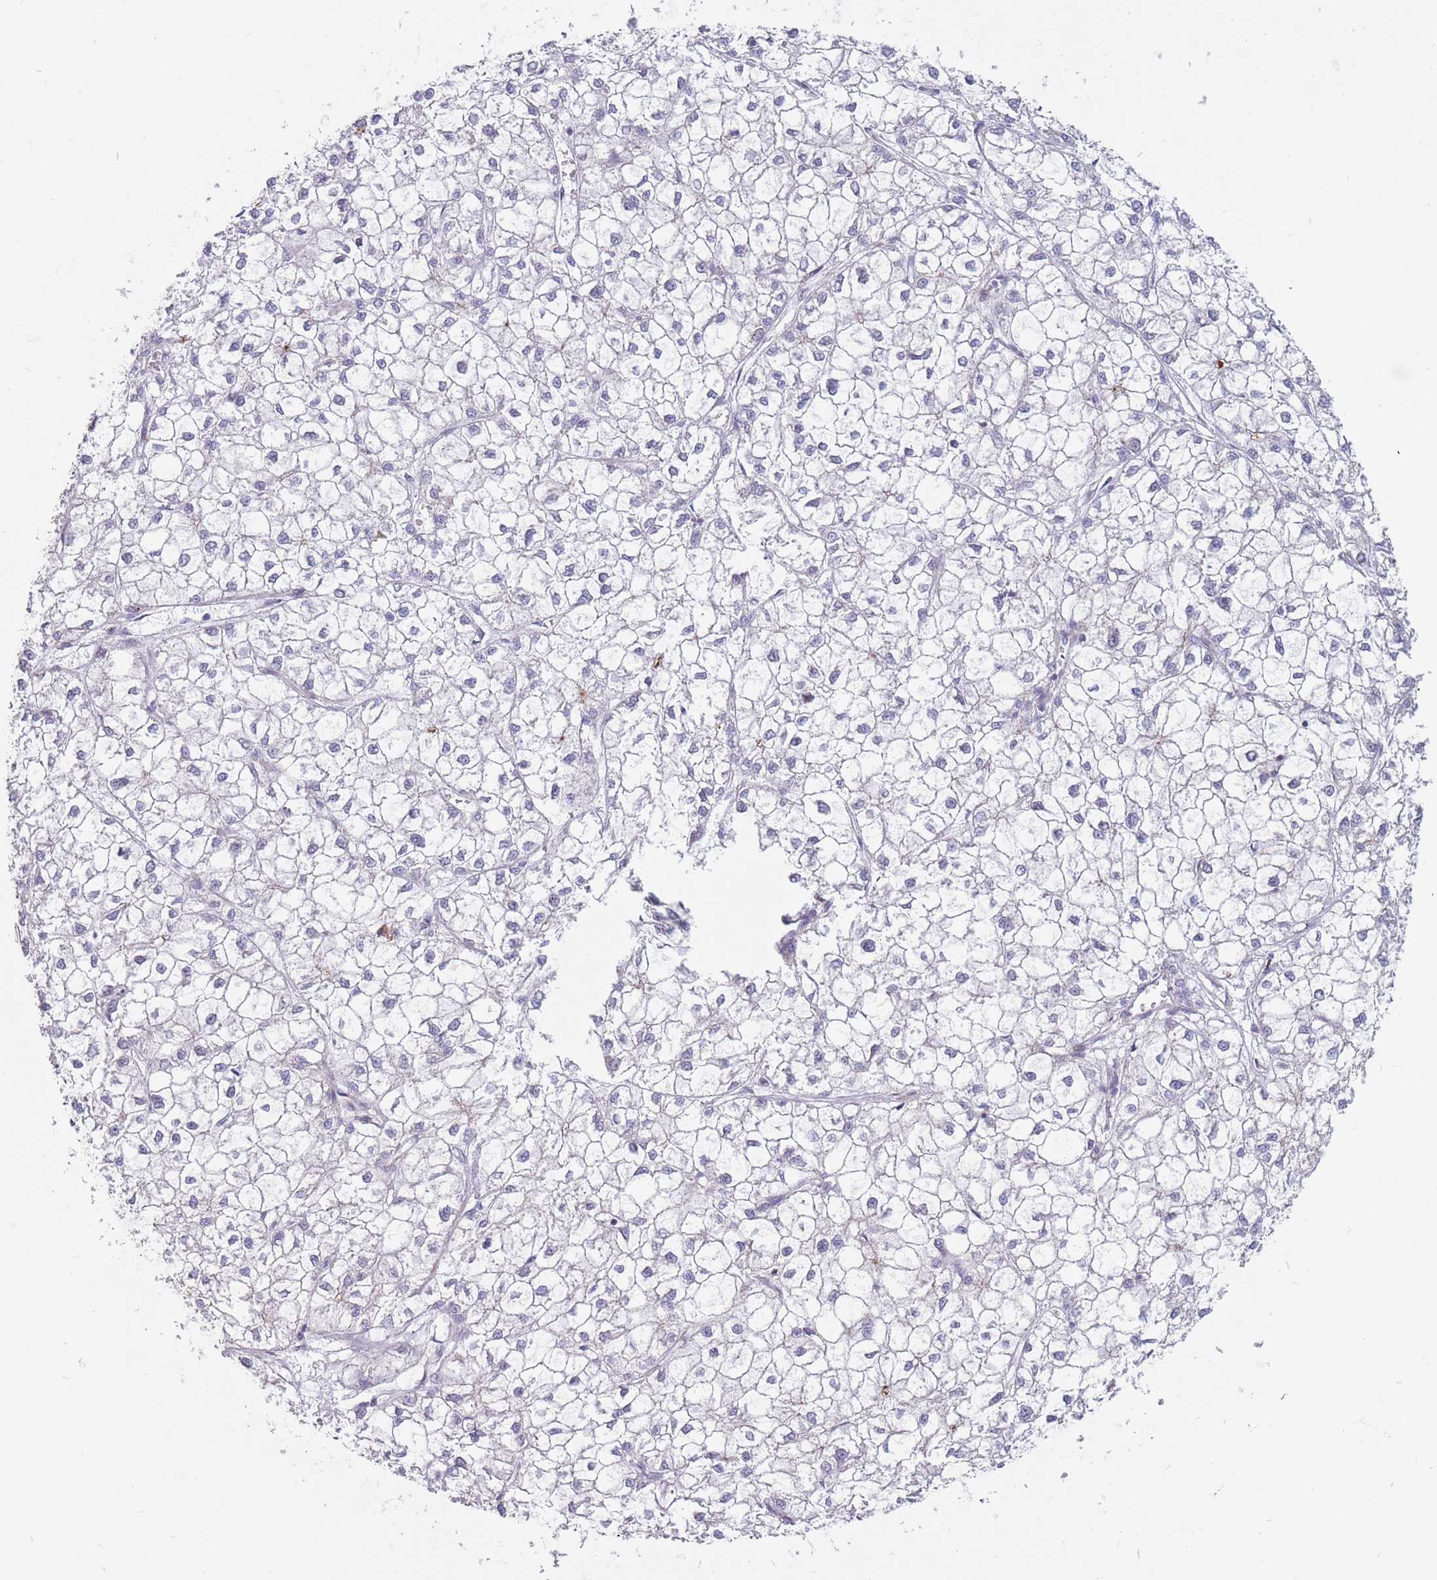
{"staining": {"intensity": "negative", "quantity": "none", "location": "none"}, "tissue": "liver cancer", "cell_type": "Tumor cells", "image_type": "cancer", "snomed": [{"axis": "morphology", "description": "Carcinoma, Hepatocellular, NOS"}, {"axis": "topography", "description": "Liver"}], "caption": "DAB (3,3'-diaminobenzidine) immunohistochemical staining of human hepatocellular carcinoma (liver) shows no significant expression in tumor cells.", "gene": "PTGDR", "patient": {"sex": "female", "age": 43}}